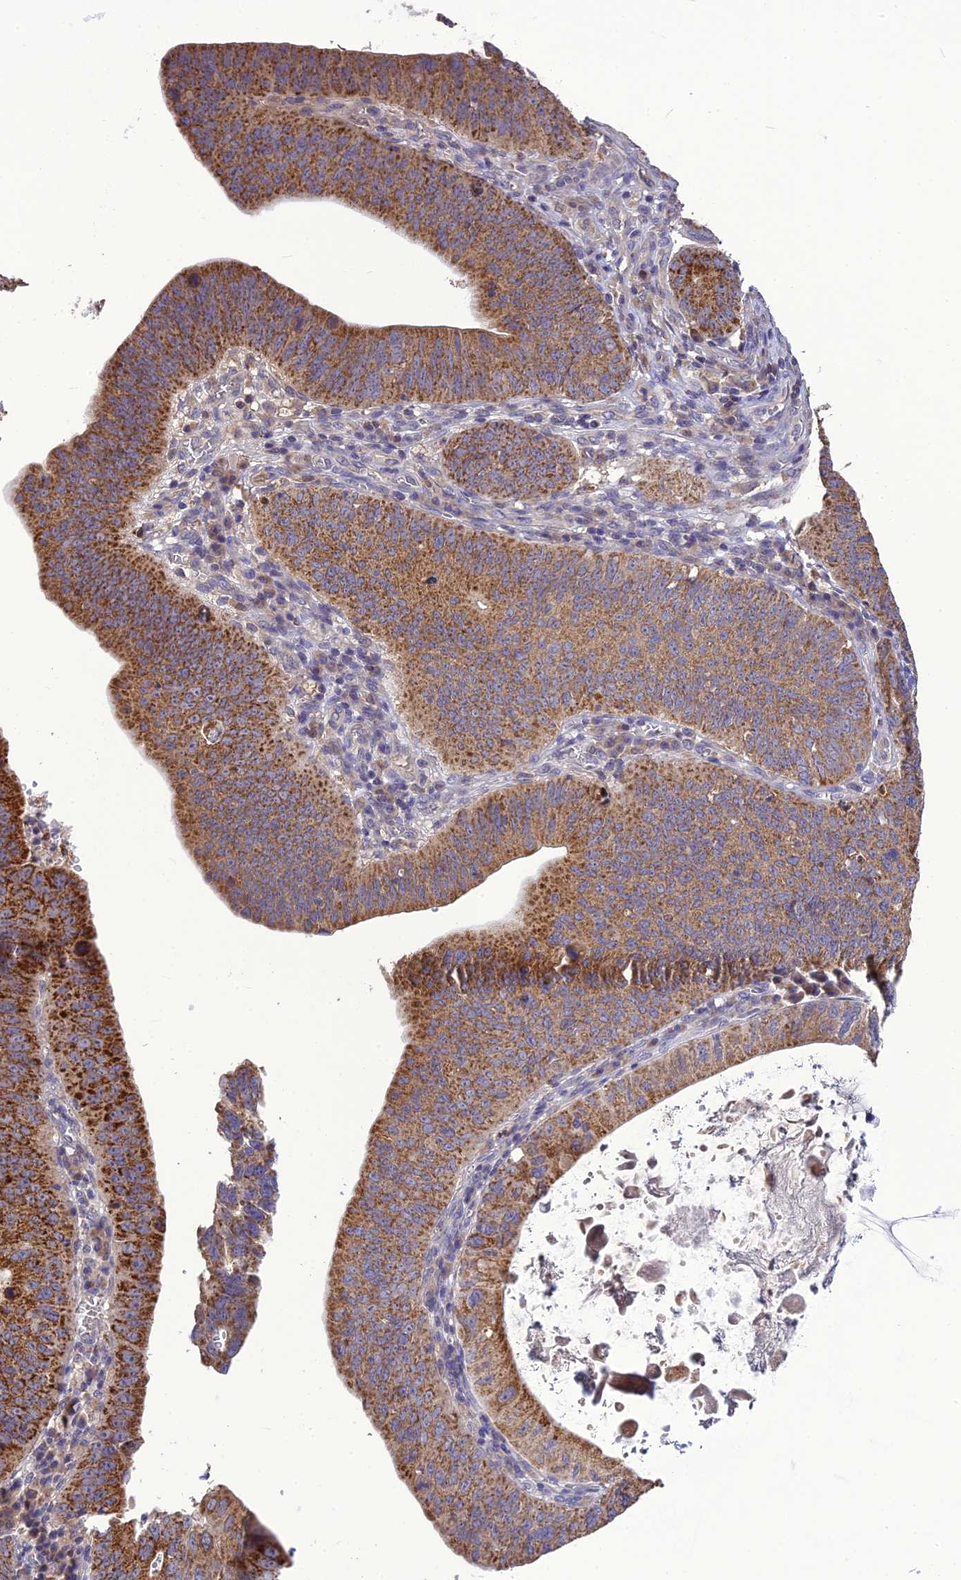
{"staining": {"intensity": "strong", "quantity": "25%-75%", "location": "cytoplasmic/membranous"}, "tissue": "stomach cancer", "cell_type": "Tumor cells", "image_type": "cancer", "snomed": [{"axis": "morphology", "description": "Adenocarcinoma, NOS"}, {"axis": "topography", "description": "Stomach"}], "caption": "Tumor cells exhibit strong cytoplasmic/membranous expression in about 25%-75% of cells in stomach adenocarcinoma. The staining was performed using DAB (3,3'-diaminobenzidine), with brown indicating positive protein expression. Nuclei are stained blue with hematoxylin.", "gene": "NUDT8", "patient": {"sex": "male", "age": 59}}